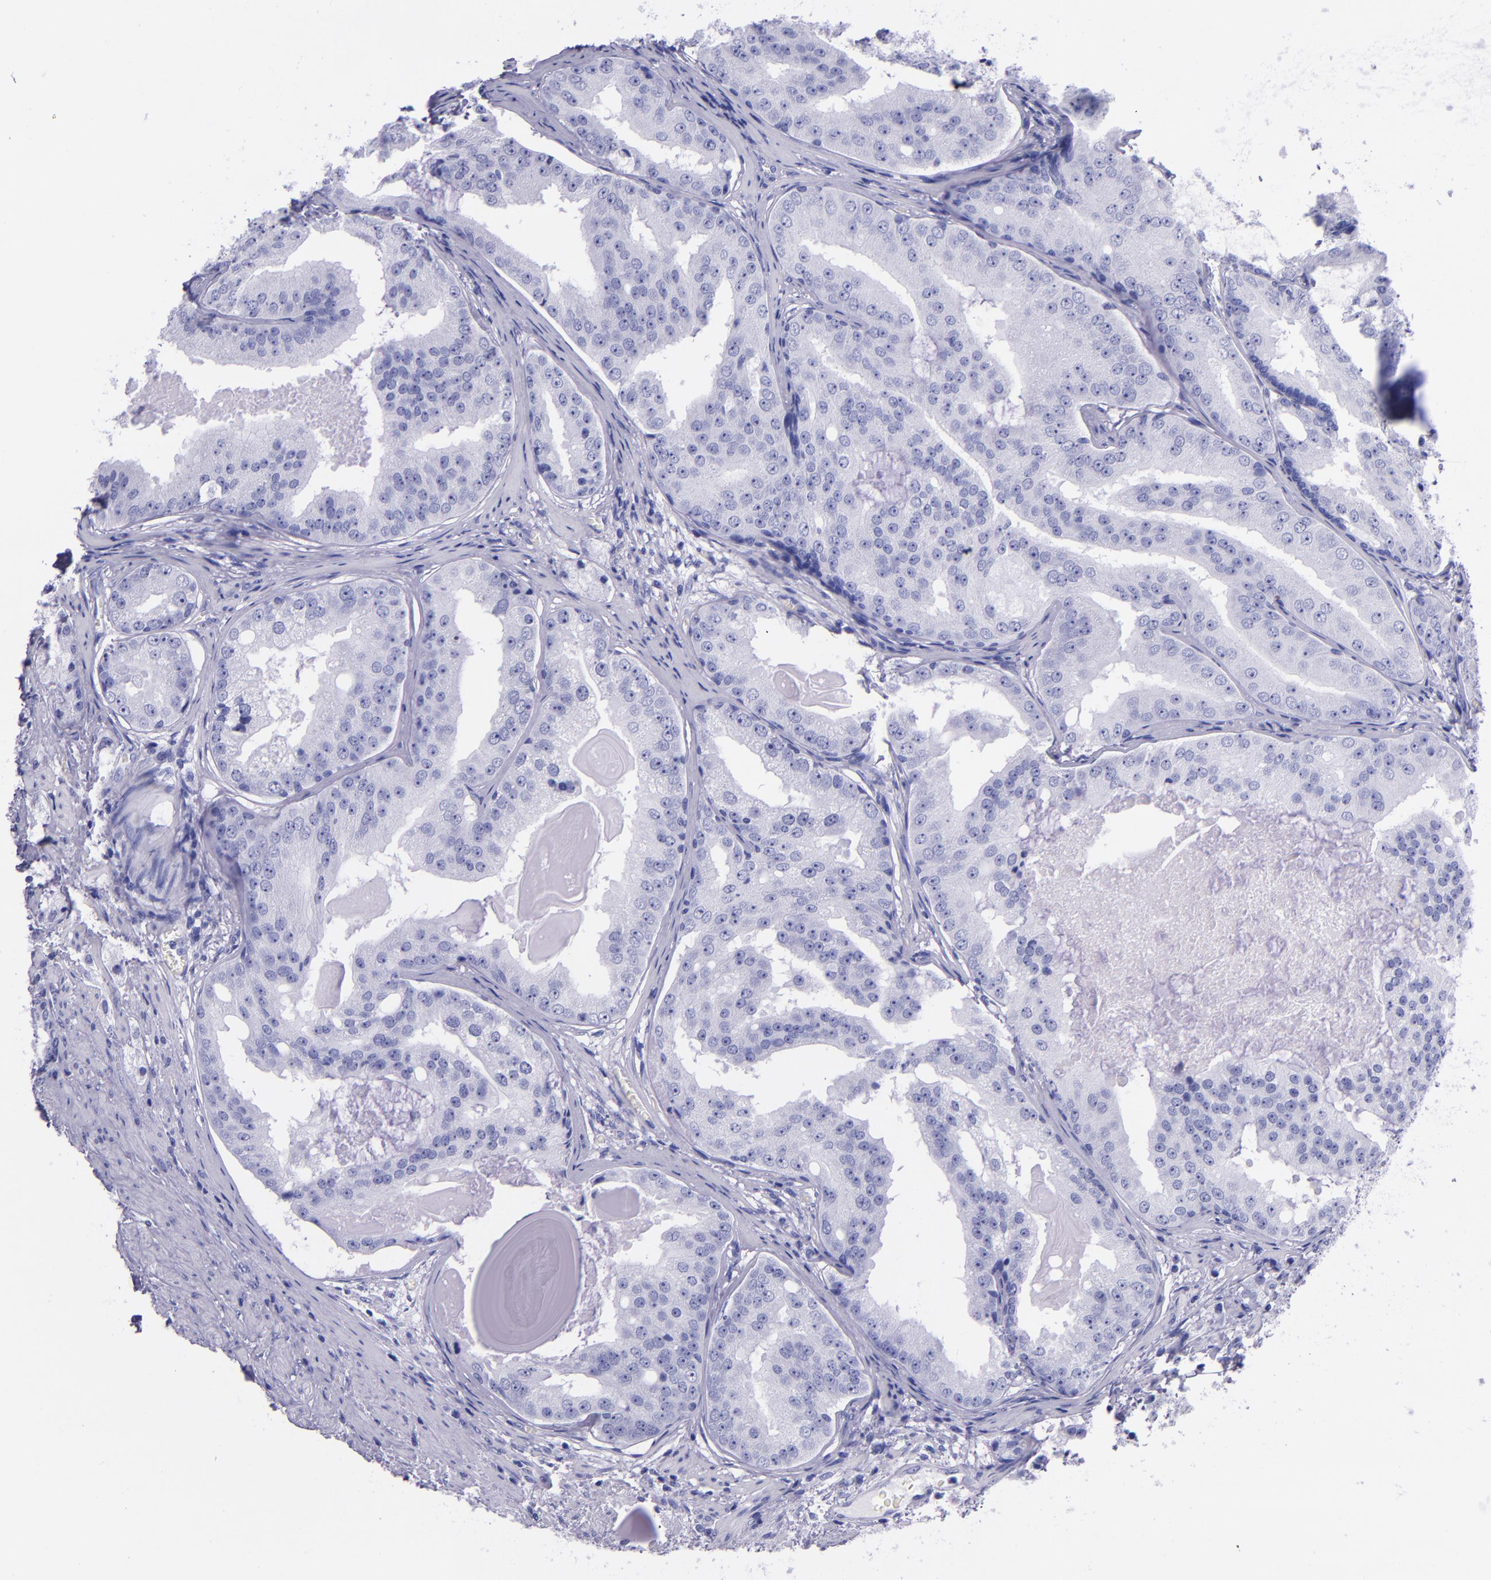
{"staining": {"intensity": "negative", "quantity": "none", "location": "none"}, "tissue": "prostate cancer", "cell_type": "Tumor cells", "image_type": "cancer", "snomed": [{"axis": "morphology", "description": "Adenocarcinoma, High grade"}, {"axis": "topography", "description": "Prostate"}], "caption": "Tumor cells are negative for protein expression in human adenocarcinoma (high-grade) (prostate). (DAB immunohistochemistry with hematoxylin counter stain).", "gene": "MBP", "patient": {"sex": "male", "age": 68}}